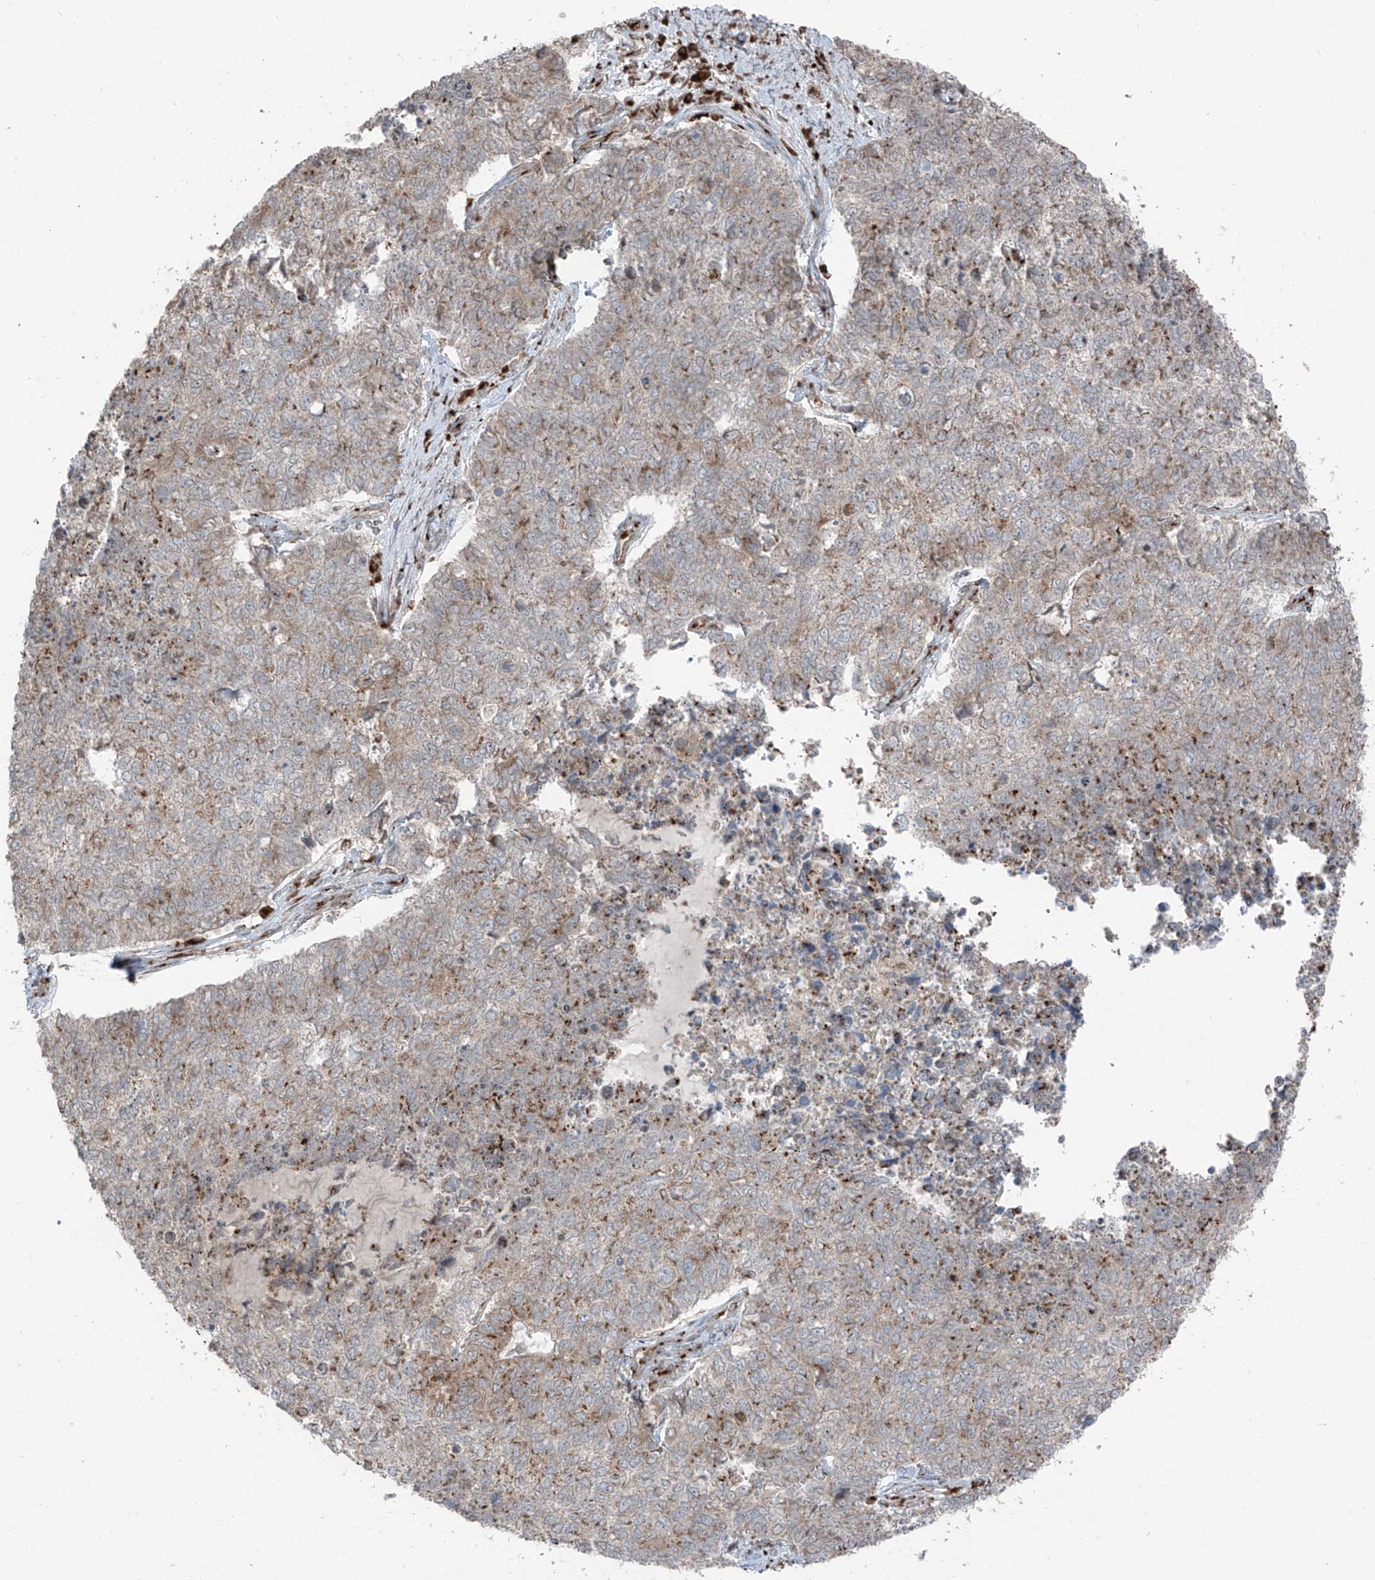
{"staining": {"intensity": "moderate", "quantity": "25%-75%", "location": "cytoplasmic/membranous"}, "tissue": "cervical cancer", "cell_type": "Tumor cells", "image_type": "cancer", "snomed": [{"axis": "morphology", "description": "Squamous cell carcinoma, NOS"}, {"axis": "topography", "description": "Cervix"}], "caption": "Brown immunohistochemical staining in cervical squamous cell carcinoma demonstrates moderate cytoplasmic/membranous positivity in approximately 25%-75% of tumor cells. (brown staining indicates protein expression, while blue staining denotes nuclei).", "gene": "ERLEC1", "patient": {"sex": "female", "age": 63}}